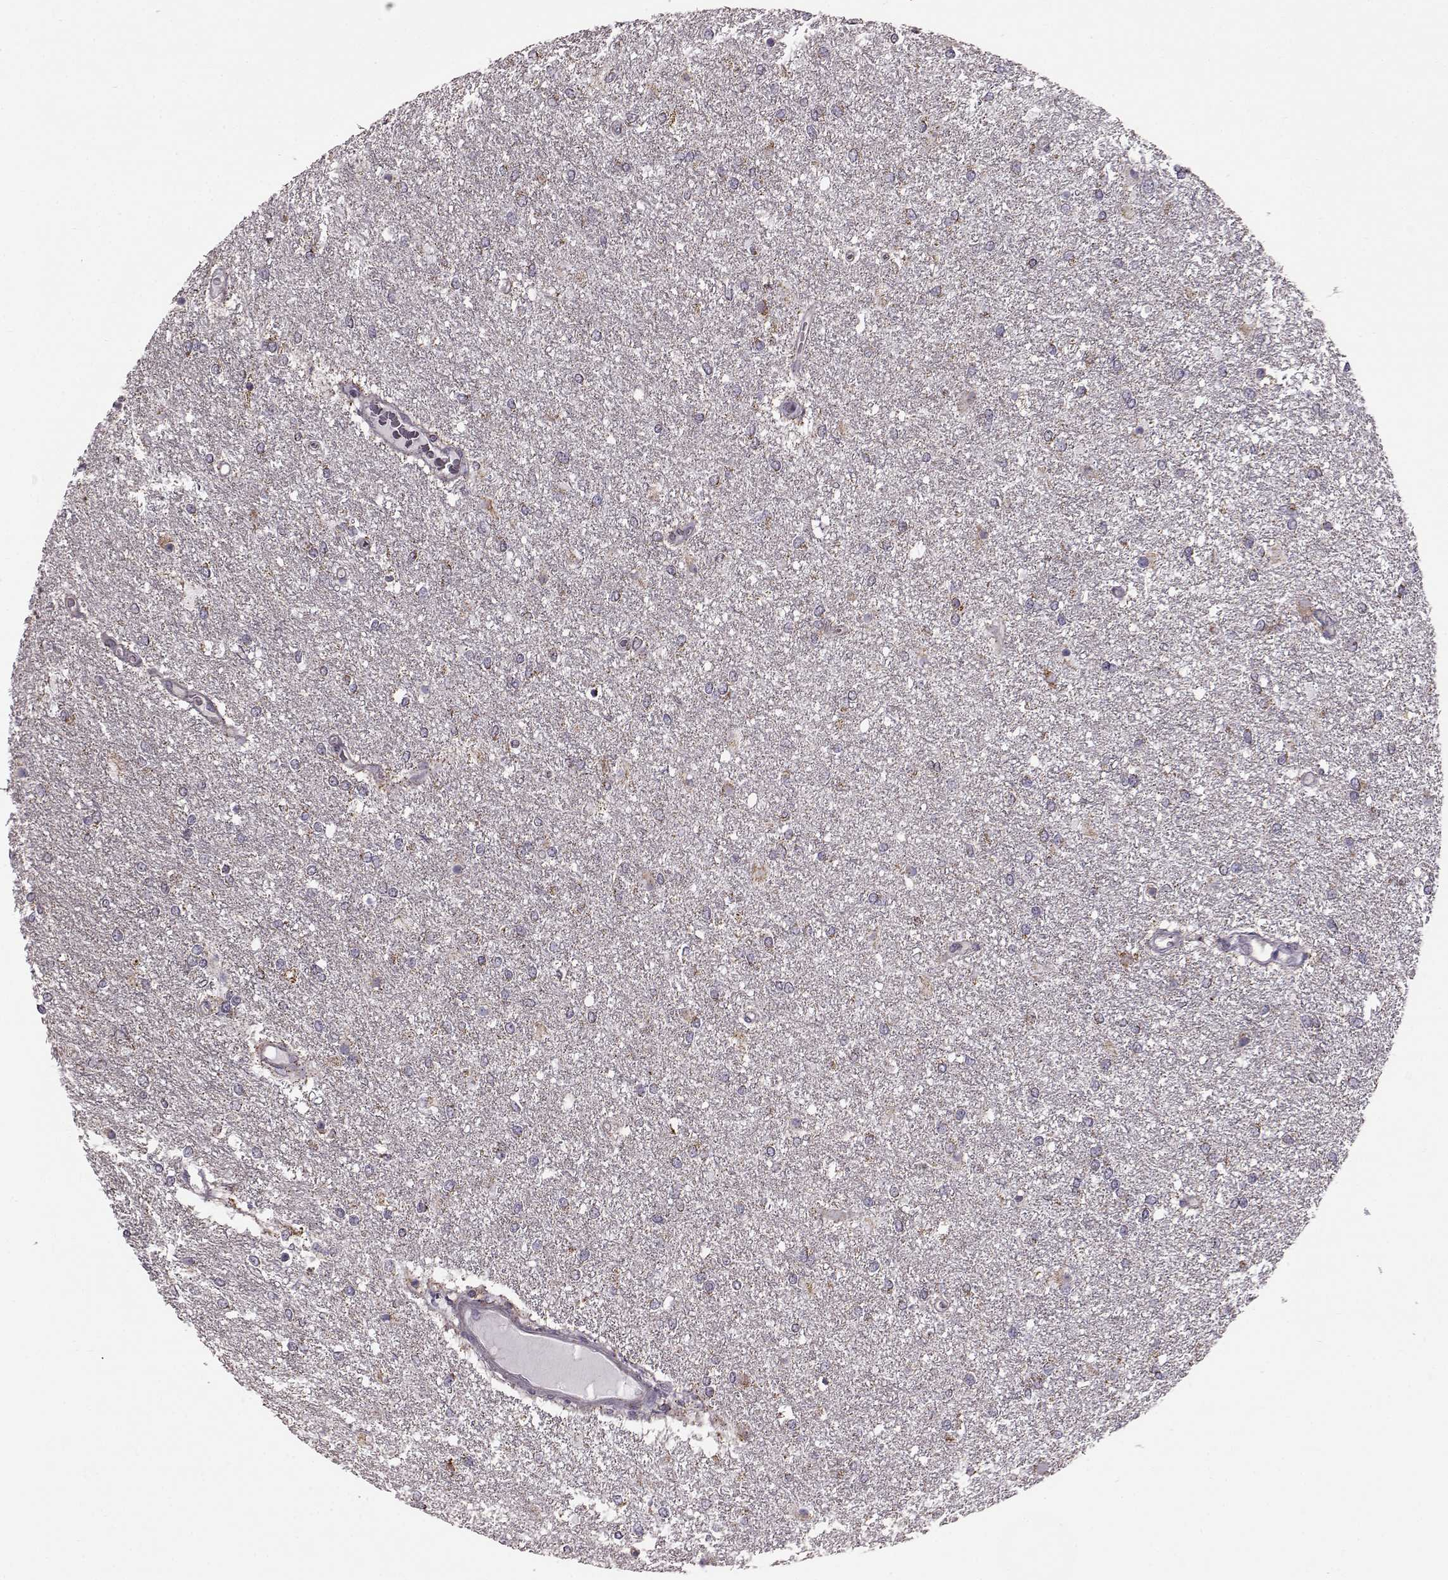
{"staining": {"intensity": "weak", "quantity": "25%-75%", "location": "cytoplasmic/membranous"}, "tissue": "glioma", "cell_type": "Tumor cells", "image_type": "cancer", "snomed": [{"axis": "morphology", "description": "Glioma, malignant, High grade"}, {"axis": "topography", "description": "Brain"}], "caption": "Glioma was stained to show a protein in brown. There is low levels of weak cytoplasmic/membranous expression in about 25%-75% of tumor cells.", "gene": "ATP5MF", "patient": {"sex": "female", "age": 61}}